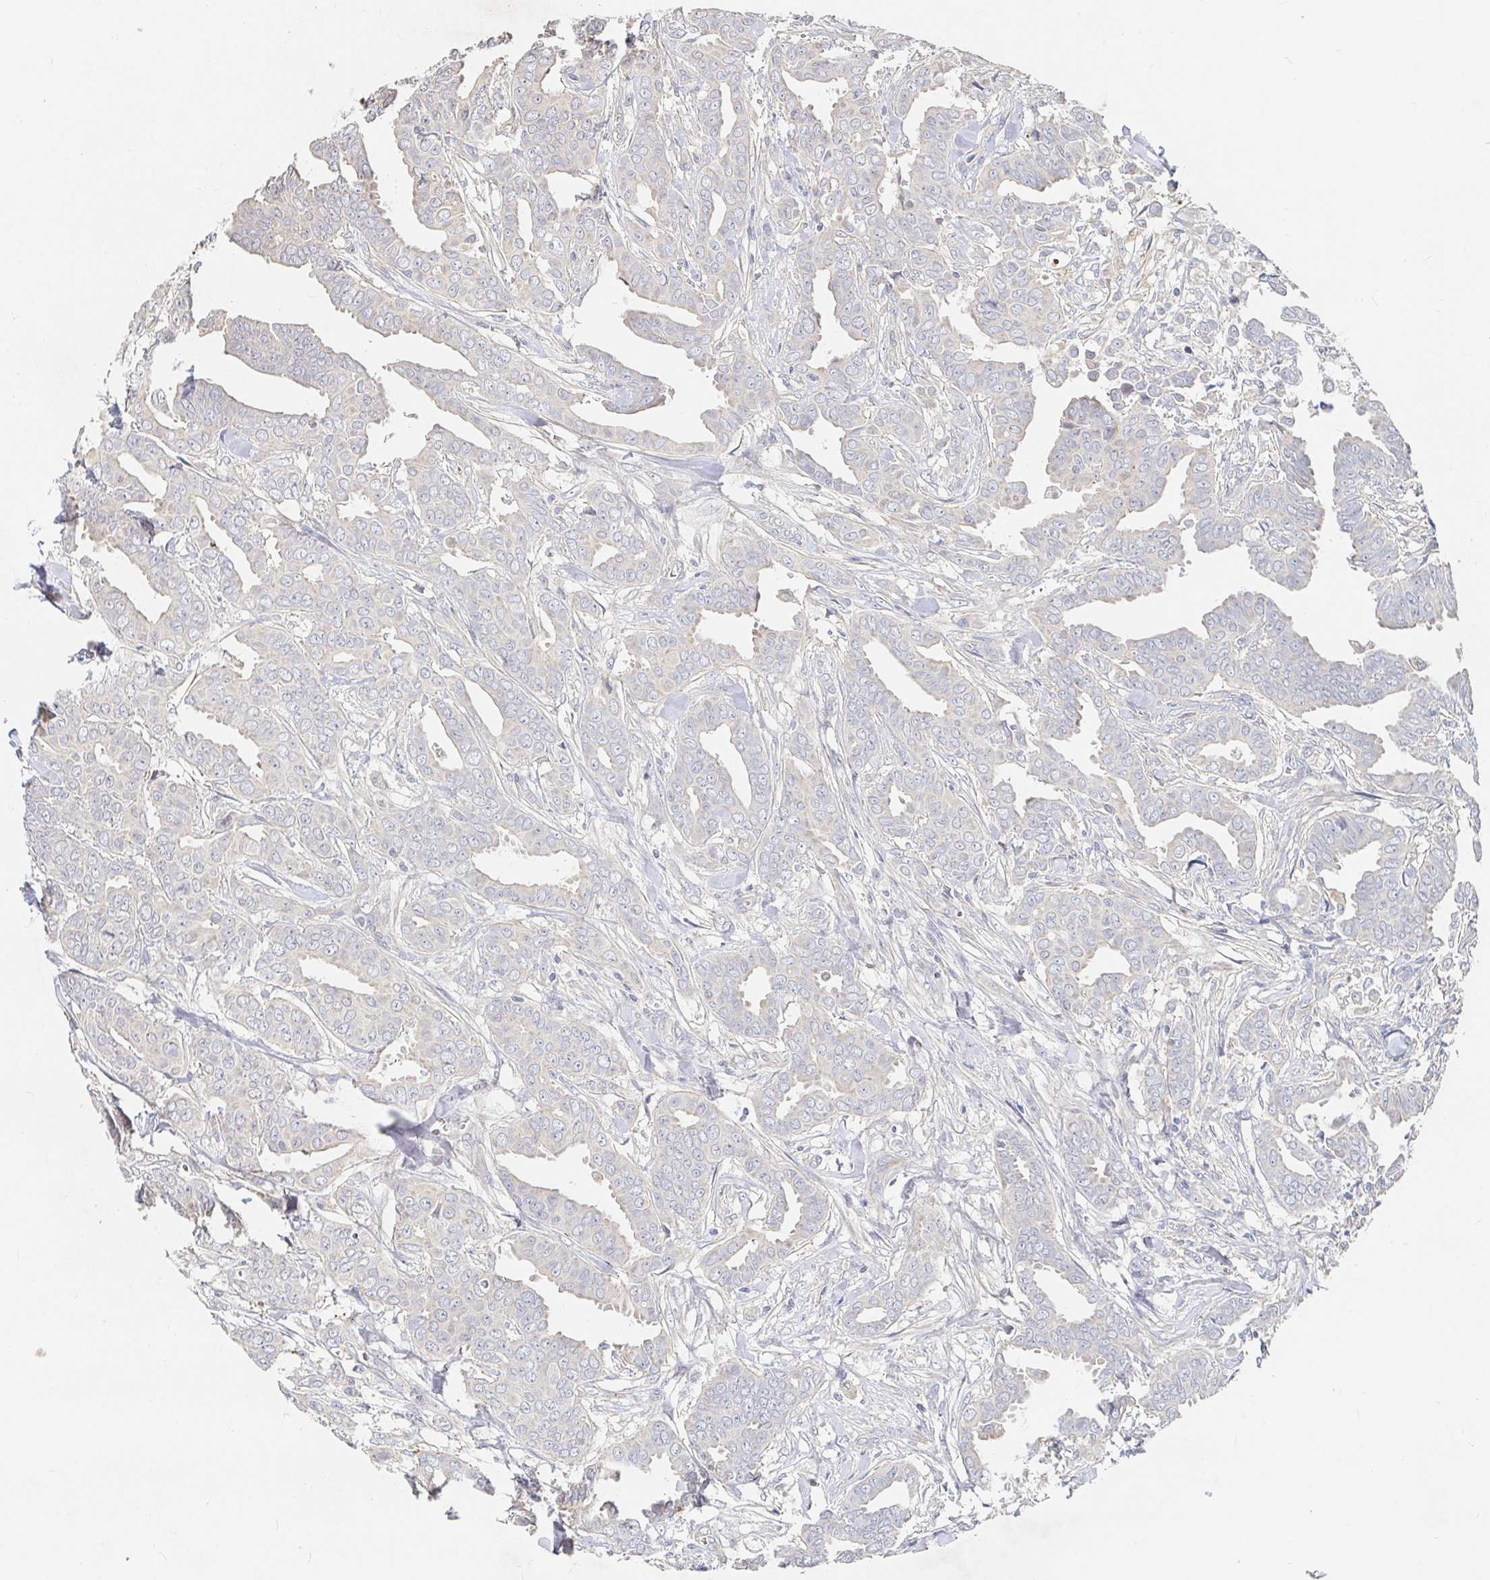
{"staining": {"intensity": "negative", "quantity": "none", "location": "none"}, "tissue": "breast cancer", "cell_type": "Tumor cells", "image_type": "cancer", "snomed": [{"axis": "morphology", "description": "Duct carcinoma"}, {"axis": "topography", "description": "Breast"}], "caption": "Breast cancer (intraductal carcinoma) stained for a protein using immunohistochemistry (IHC) displays no positivity tumor cells.", "gene": "NME9", "patient": {"sex": "female", "age": 45}}